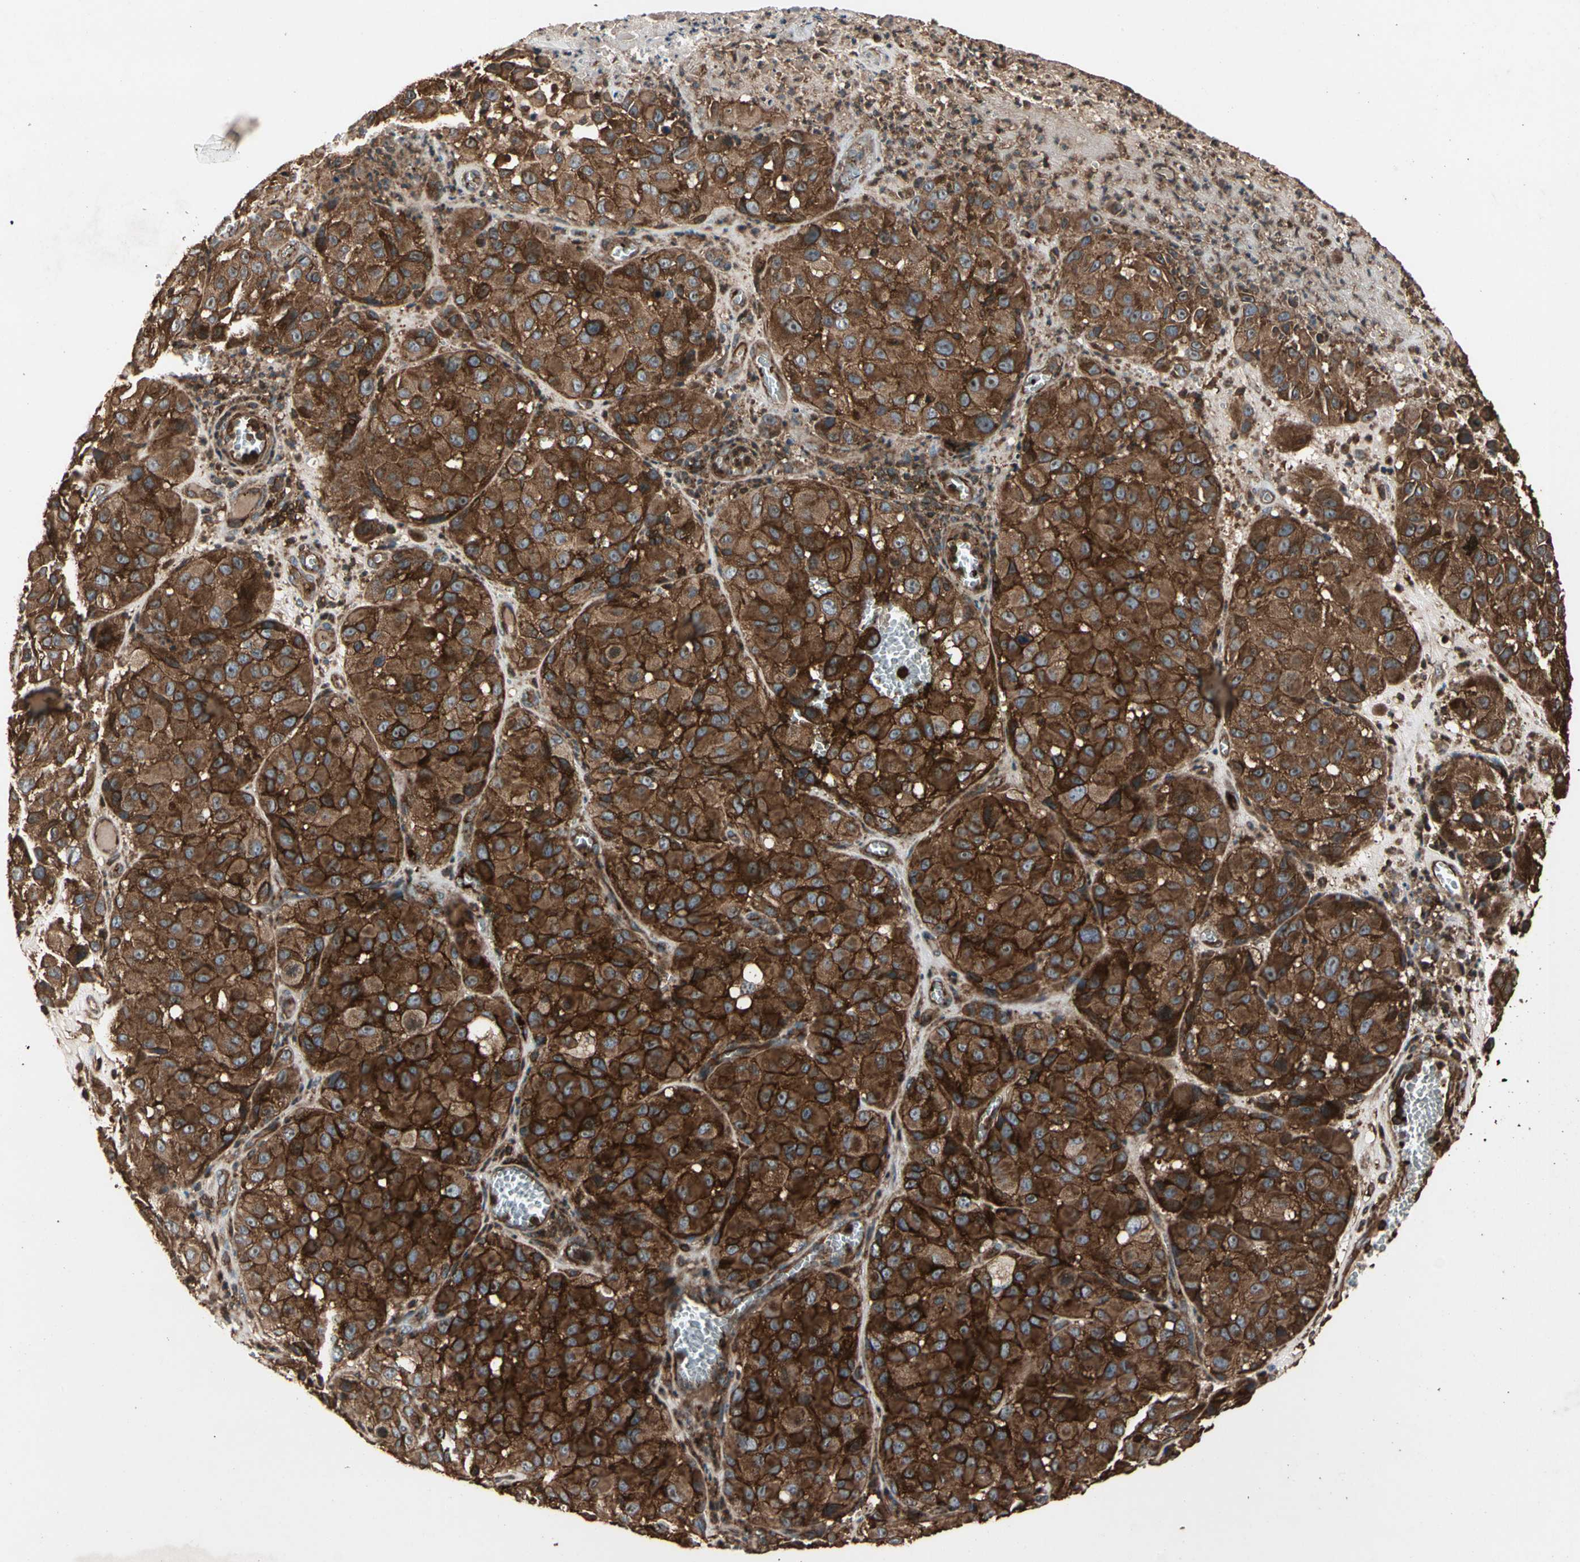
{"staining": {"intensity": "strong", "quantity": ">75%", "location": "cytoplasmic/membranous"}, "tissue": "melanoma", "cell_type": "Tumor cells", "image_type": "cancer", "snomed": [{"axis": "morphology", "description": "Malignant melanoma, NOS"}, {"axis": "topography", "description": "Skin"}], "caption": "Protein analysis of melanoma tissue exhibits strong cytoplasmic/membranous expression in about >75% of tumor cells.", "gene": "AGBL2", "patient": {"sex": "female", "age": 21}}